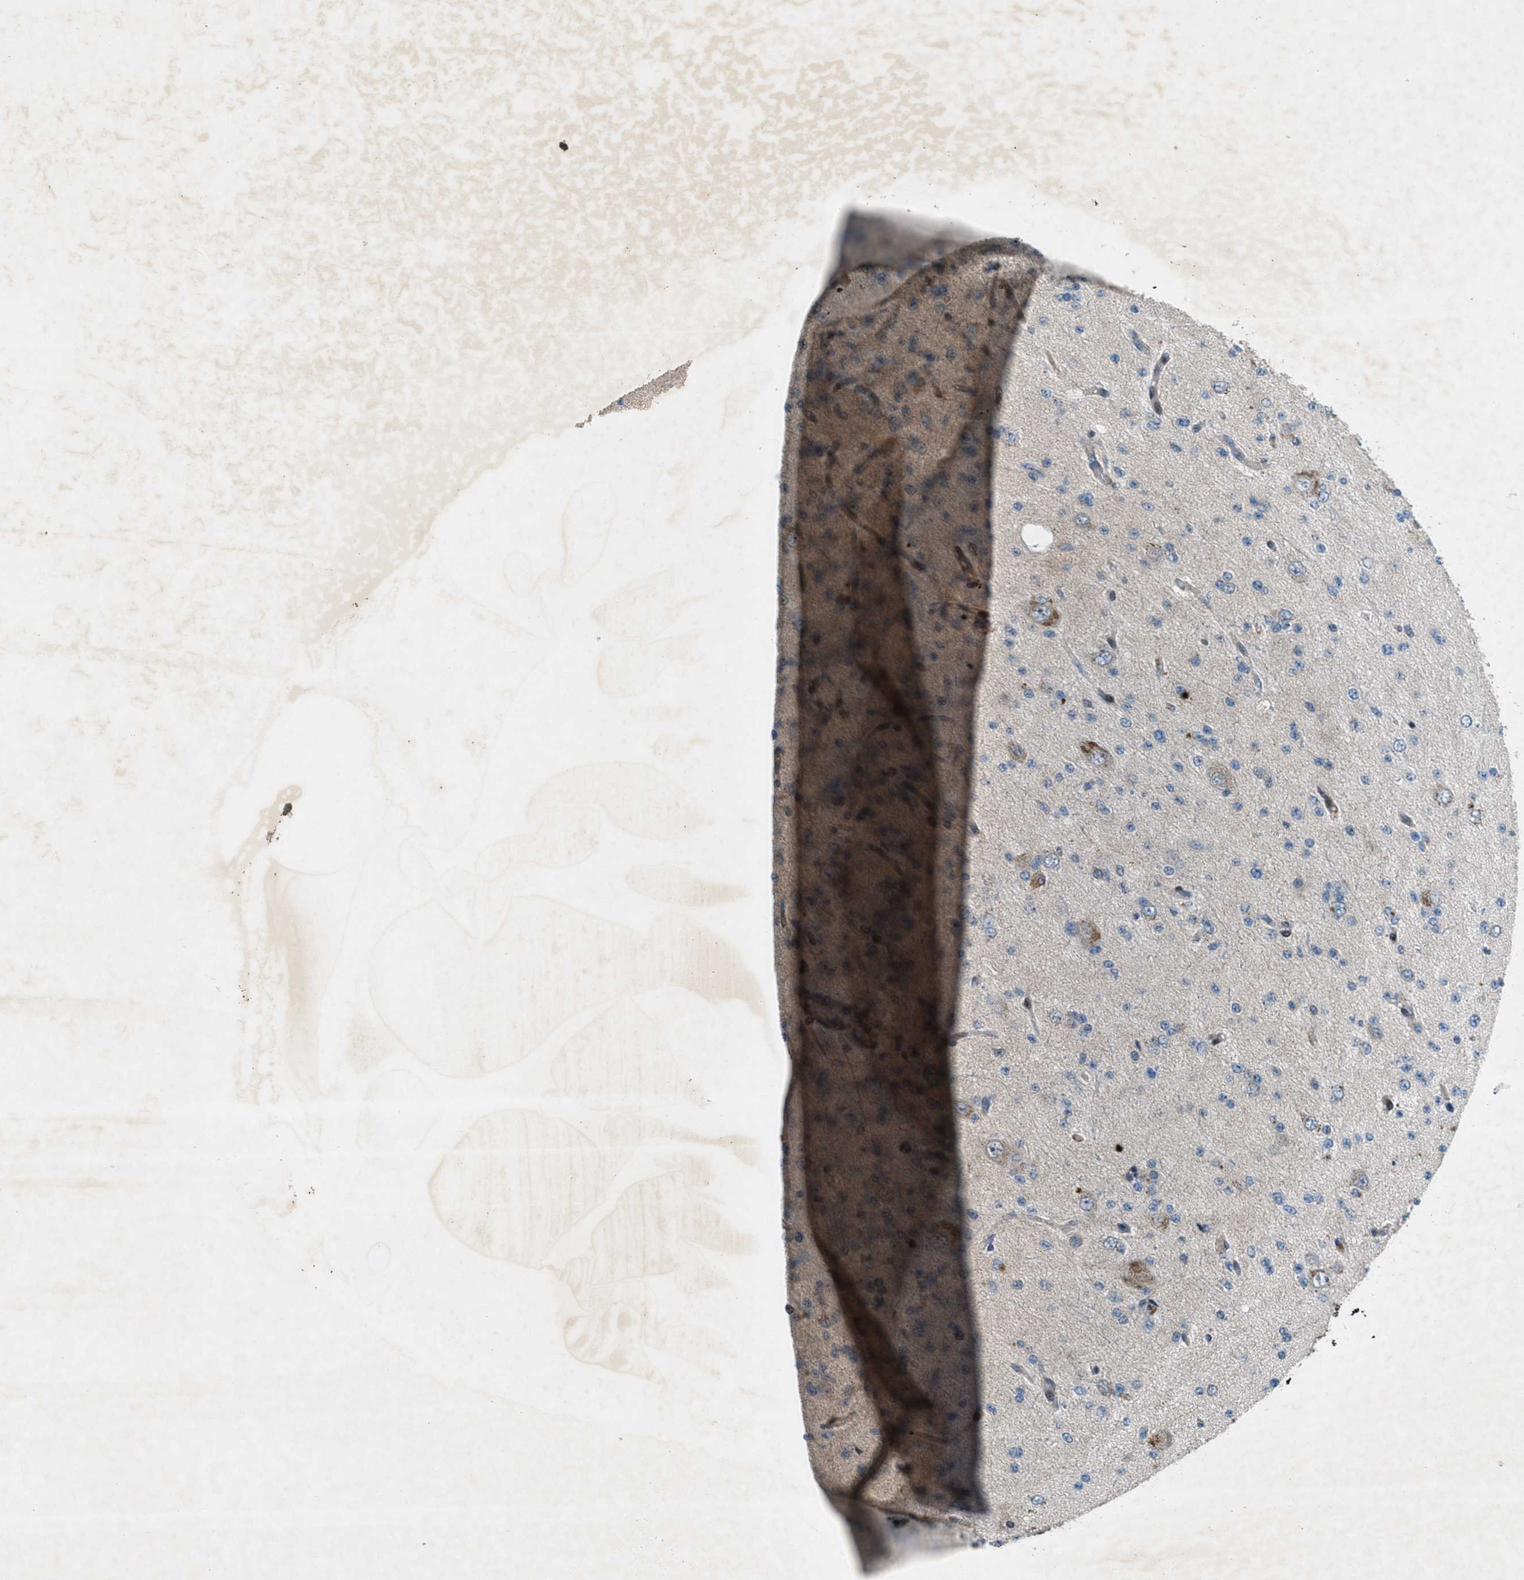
{"staining": {"intensity": "negative", "quantity": "none", "location": "none"}, "tissue": "glioma", "cell_type": "Tumor cells", "image_type": "cancer", "snomed": [{"axis": "morphology", "description": "Glioma, malignant, Low grade"}, {"axis": "topography", "description": "Brain"}], "caption": "Glioma was stained to show a protein in brown. There is no significant staining in tumor cells.", "gene": "CLEC2D", "patient": {"sex": "male", "age": 38}}